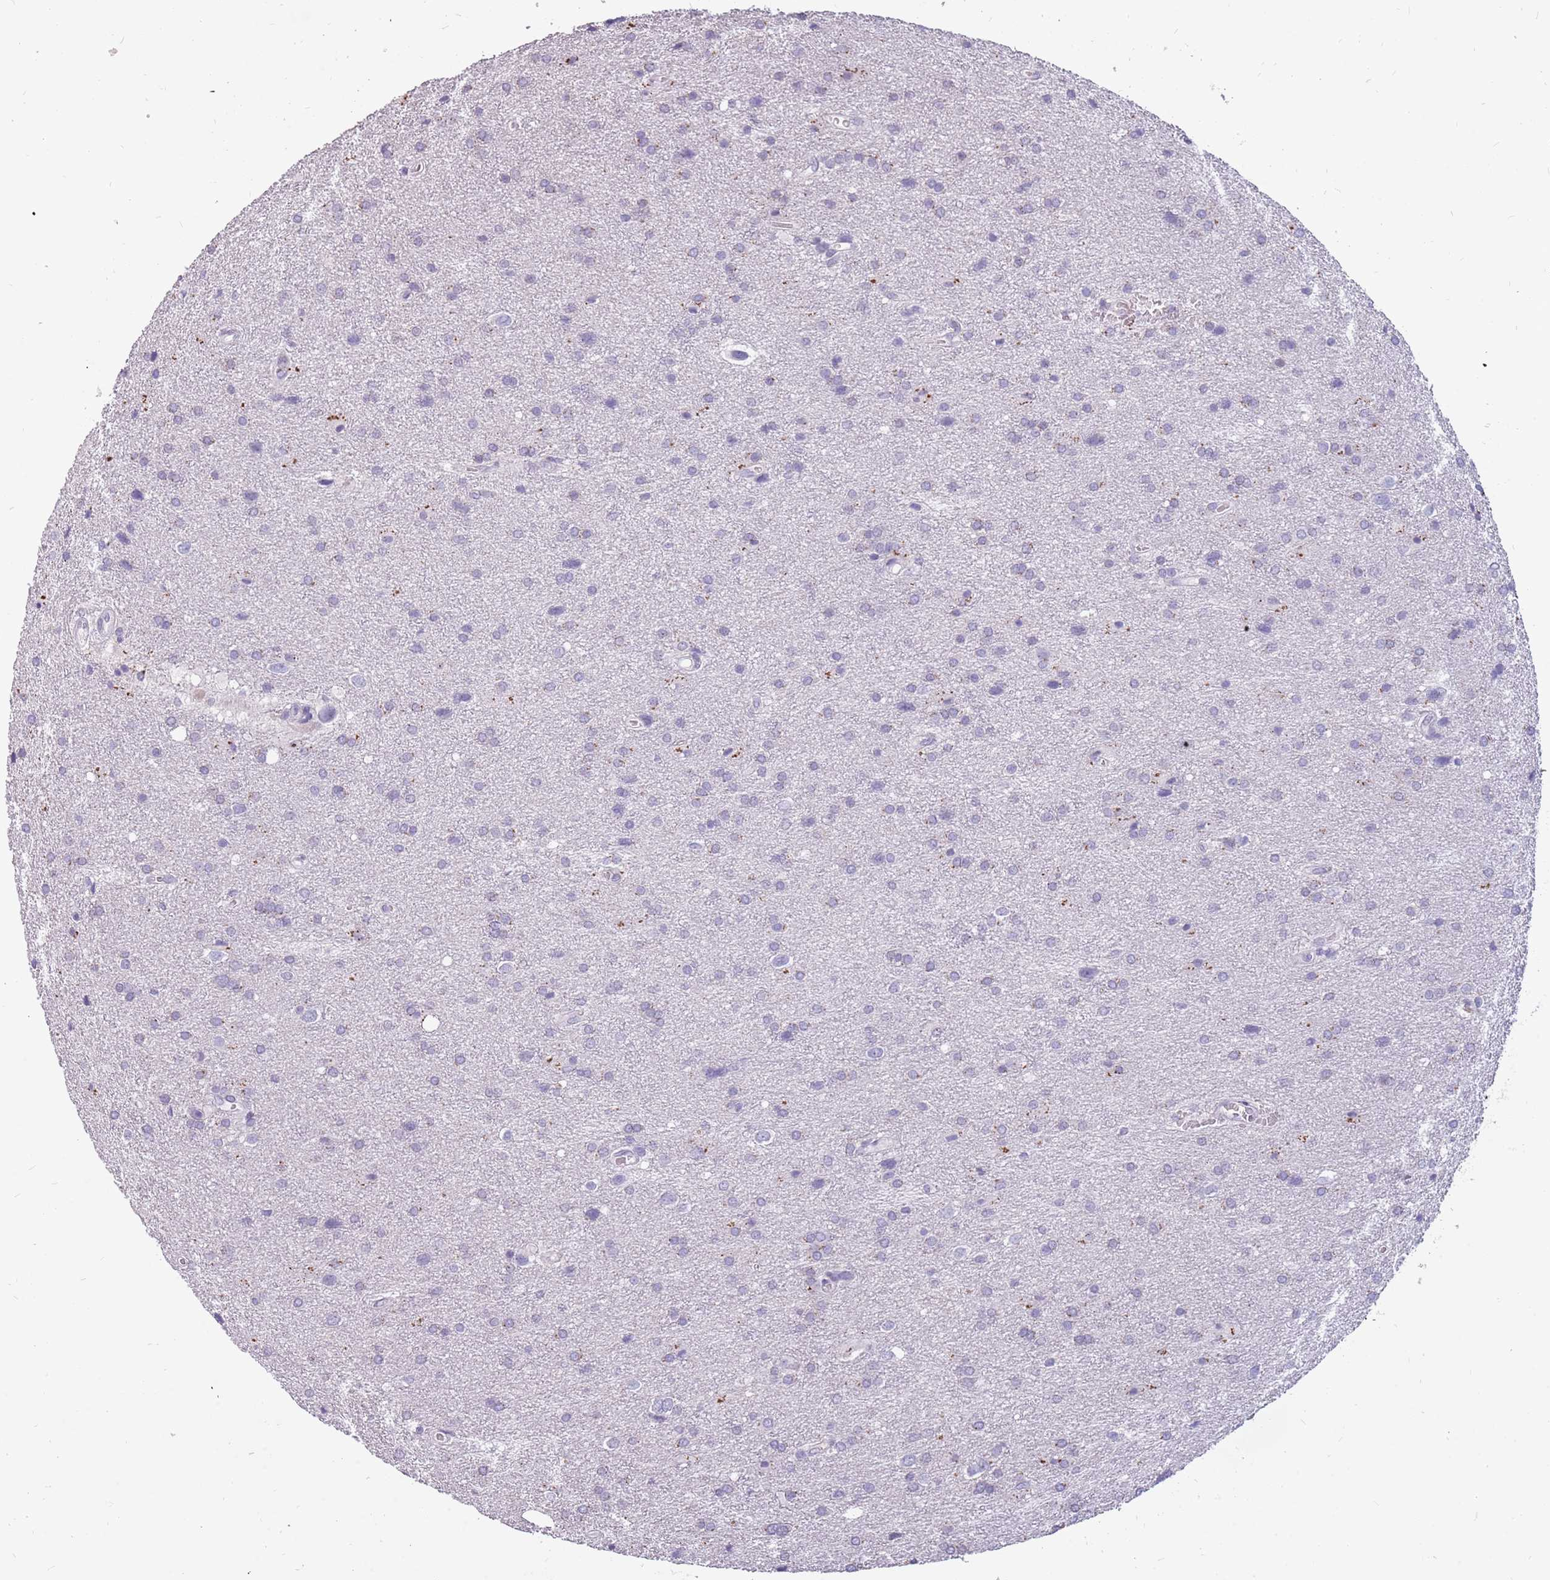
{"staining": {"intensity": "negative", "quantity": "none", "location": "none"}, "tissue": "glioma", "cell_type": "Tumor cells", "image_type": "cancer", "snomed": [{"axis": "morphology", "description": "Glioma, malignant, Low grade"}, {"axis": "topography", "description": "Brain"}], "caption": "Immunohistochemistry (IHC) histopathology image of glioma stained for a protein (brown), which shows no staining in tumor cells. (Stains: DAB (3,3'-diaminobenzidine) IHC with hematoxylin counter stain, Microscopy: brightfield microscopy at high magnification).", "gene": "NEK6", "patient": {"sex": "female", "age": 32}}